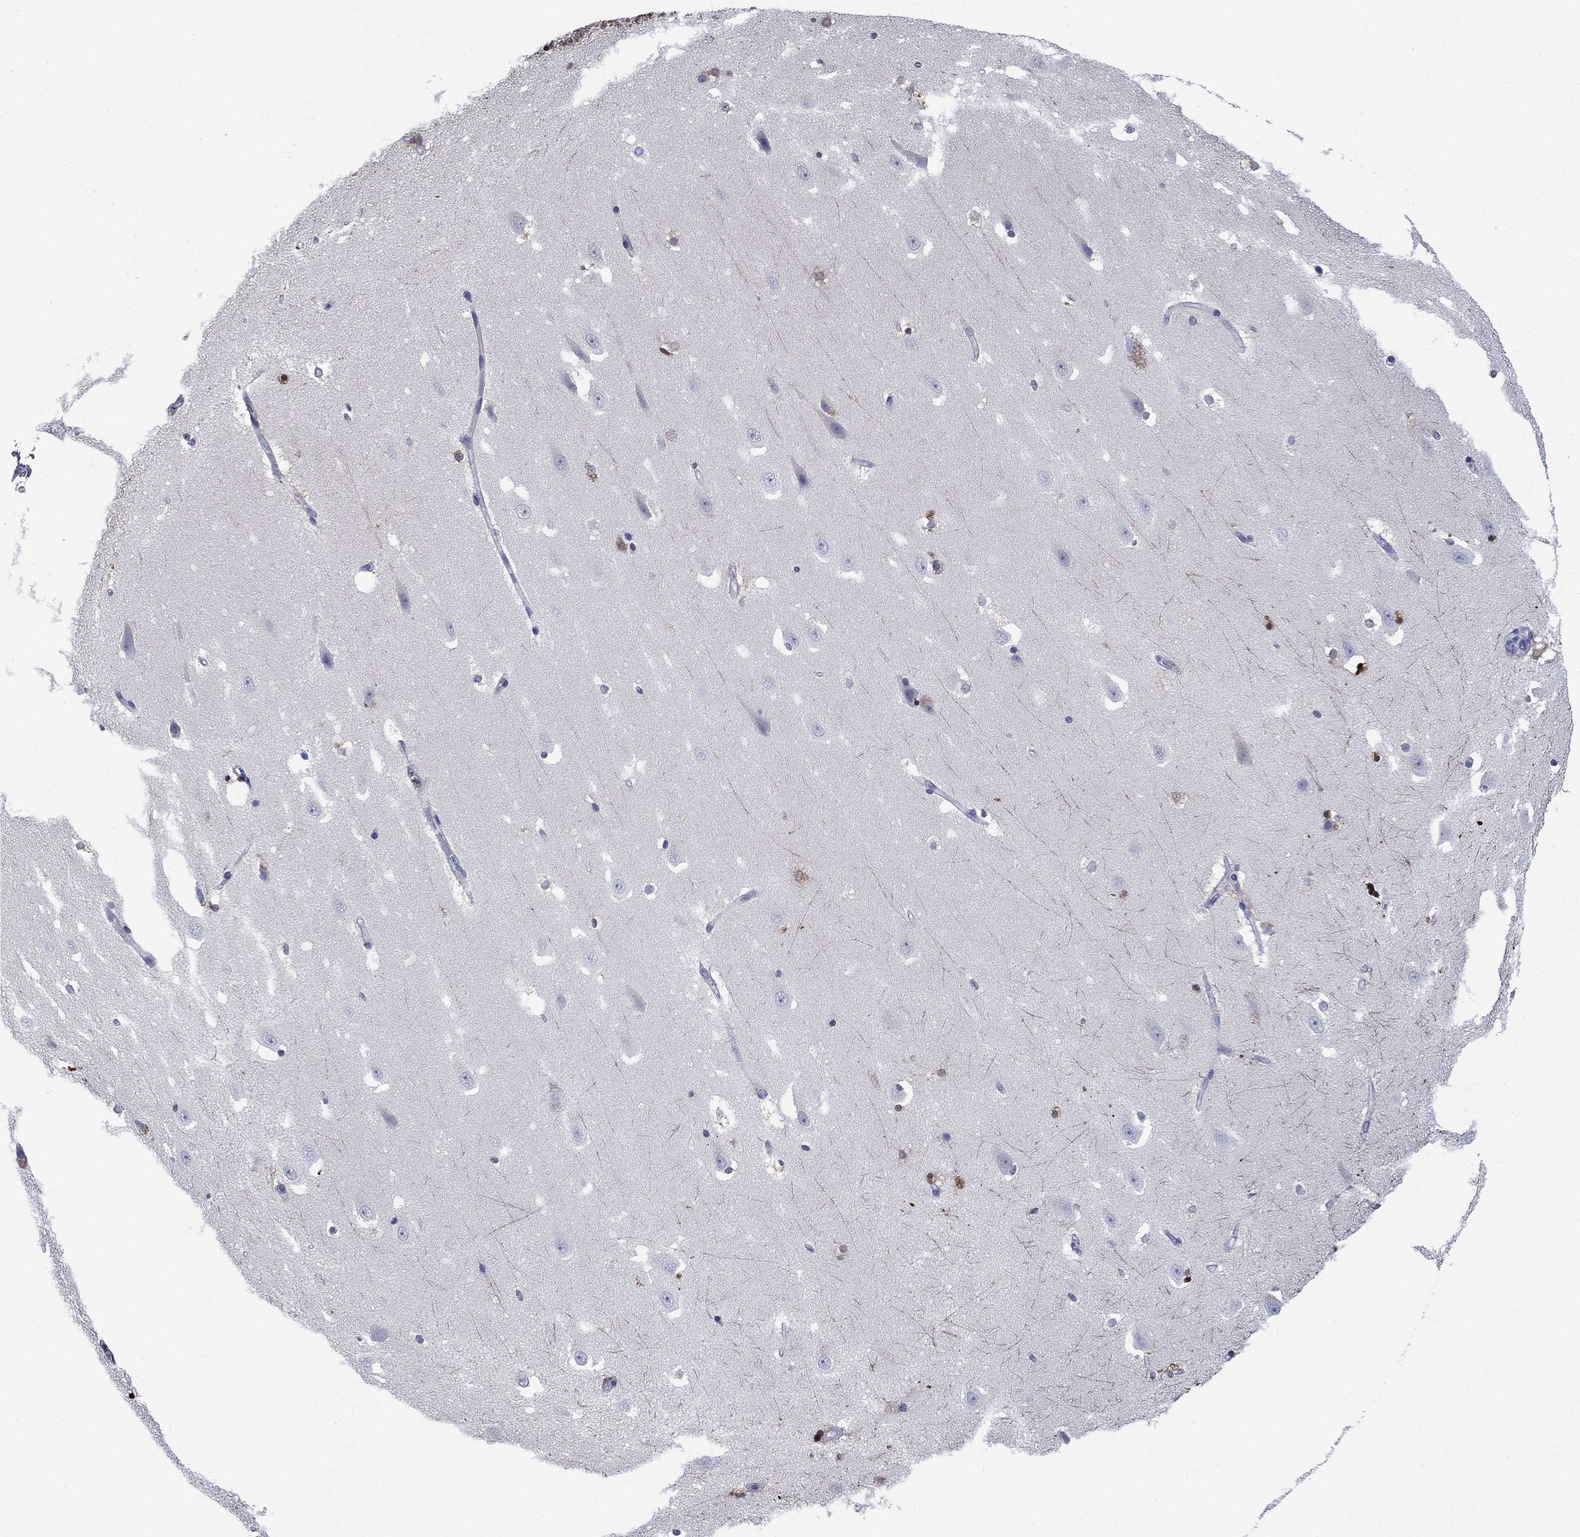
{"staining": {"intensity": "moderate", "quantity": "25%-75%", "location": "cytoplasmic/membranous"}, "tissue": "hippocampus", "cell_type": "Glial cells", "image_type": "normal", "snomed": [{"axis": "morphology", "description": "Normal tissue, NOS"}, {"axis": "topography", "description": "Hippocampus"}], "caption": "Moderate cytoplasmic/membranous positivity for a protein is seen in about 25%-75% of glial cells of normal hippocampus using immunohistochemistry.", "gene": "BCL2L14", "patient": {"sex": "male", "age": 49}}